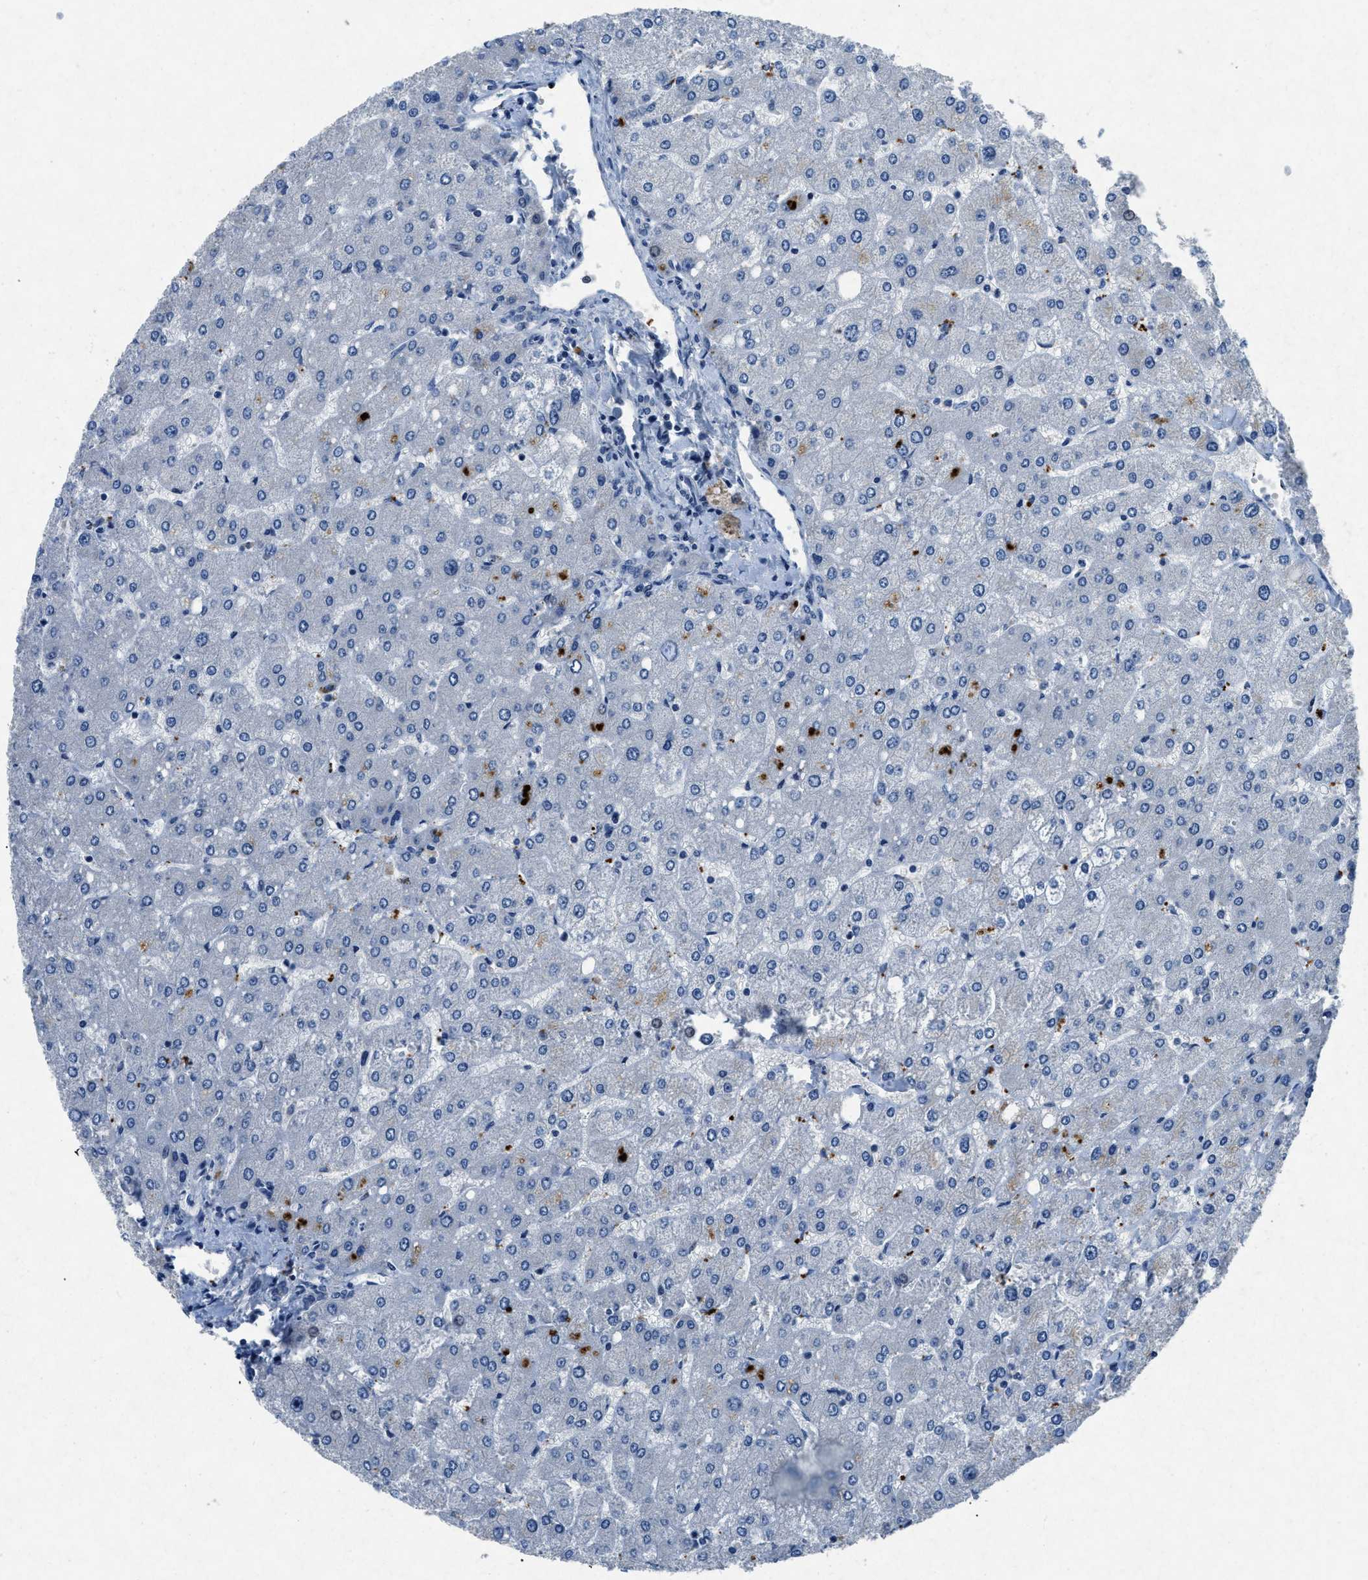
{"staining": {"intensity": "negative", "quantity": "none", "location": "none"}, "tissue": "liver", "cell_type": "Cholangiocytes", "image_type": "normal", "snomed": [{"axis": "morphology", "description": "Normal tissue, NOS"}, {"axis": "topography", "description": "Liver"}], "caption": "Immunohistochemical staining of unremarkable human liver exhibits no significant expression in cholangiocytes. The staining is performed using DAB (3,3'-diaminobenzidine) brown chromogen with nuclei counter-stained in using hematoxylin.", "gene": "PHLDA1", "patient": {"sex": "male", "age": 55}}